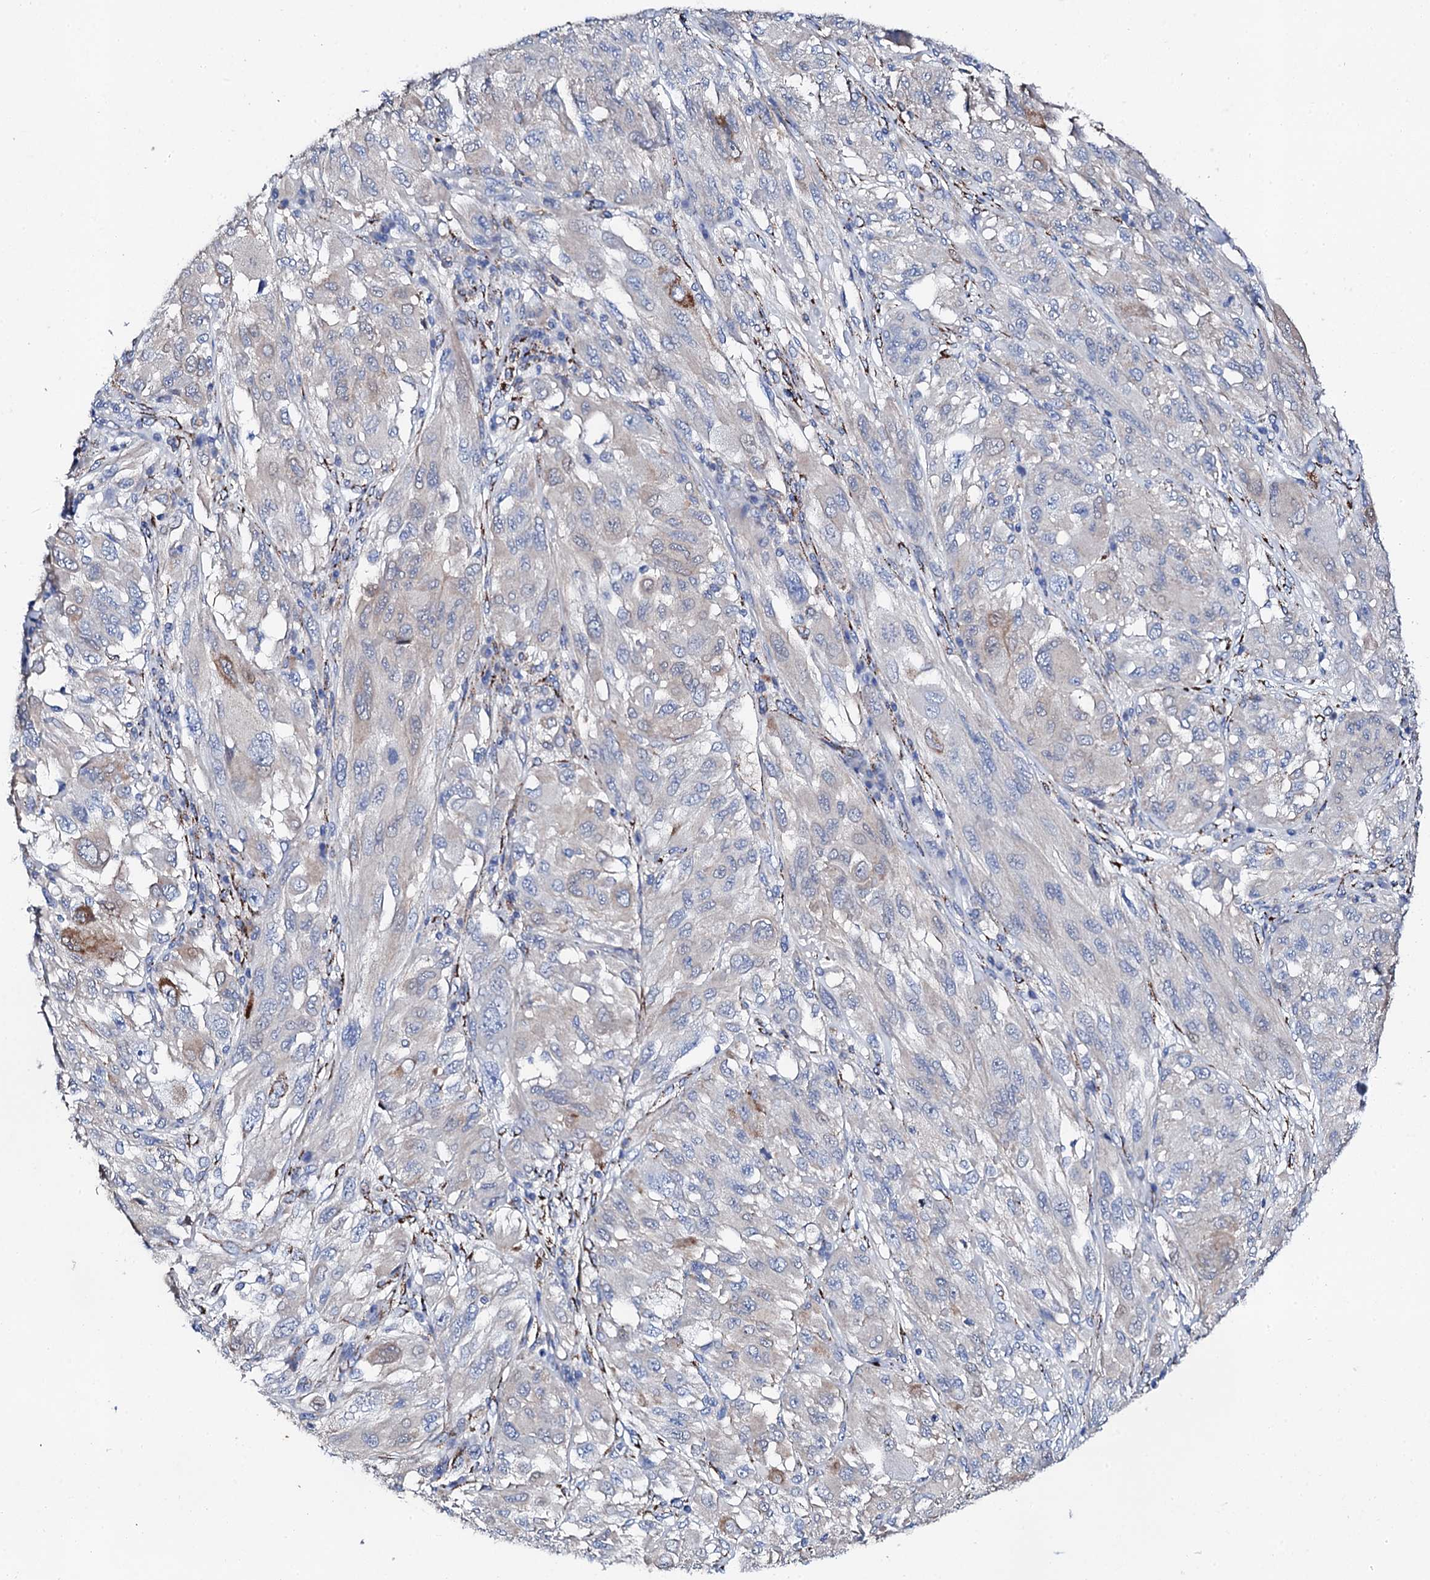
{"staining": {"intensity": "weak", "quantity": "<25%", "location": "cytoplasmic/membranous"}, "tissue": "melanoma", "cell_type": "Tumor cells", "image_type": "cancer", "snomed": [{"axis": "morphology", "description": "Malignant melanoma, NOS"}, {"axis": "topography", "description": "Skin"}], "caption": "Melanoma was stained to show a protein in brown. There is no significant positivity in tumor cells.", "gene": "KLHL32", "patient": {"sex": "female", "age": 91}}